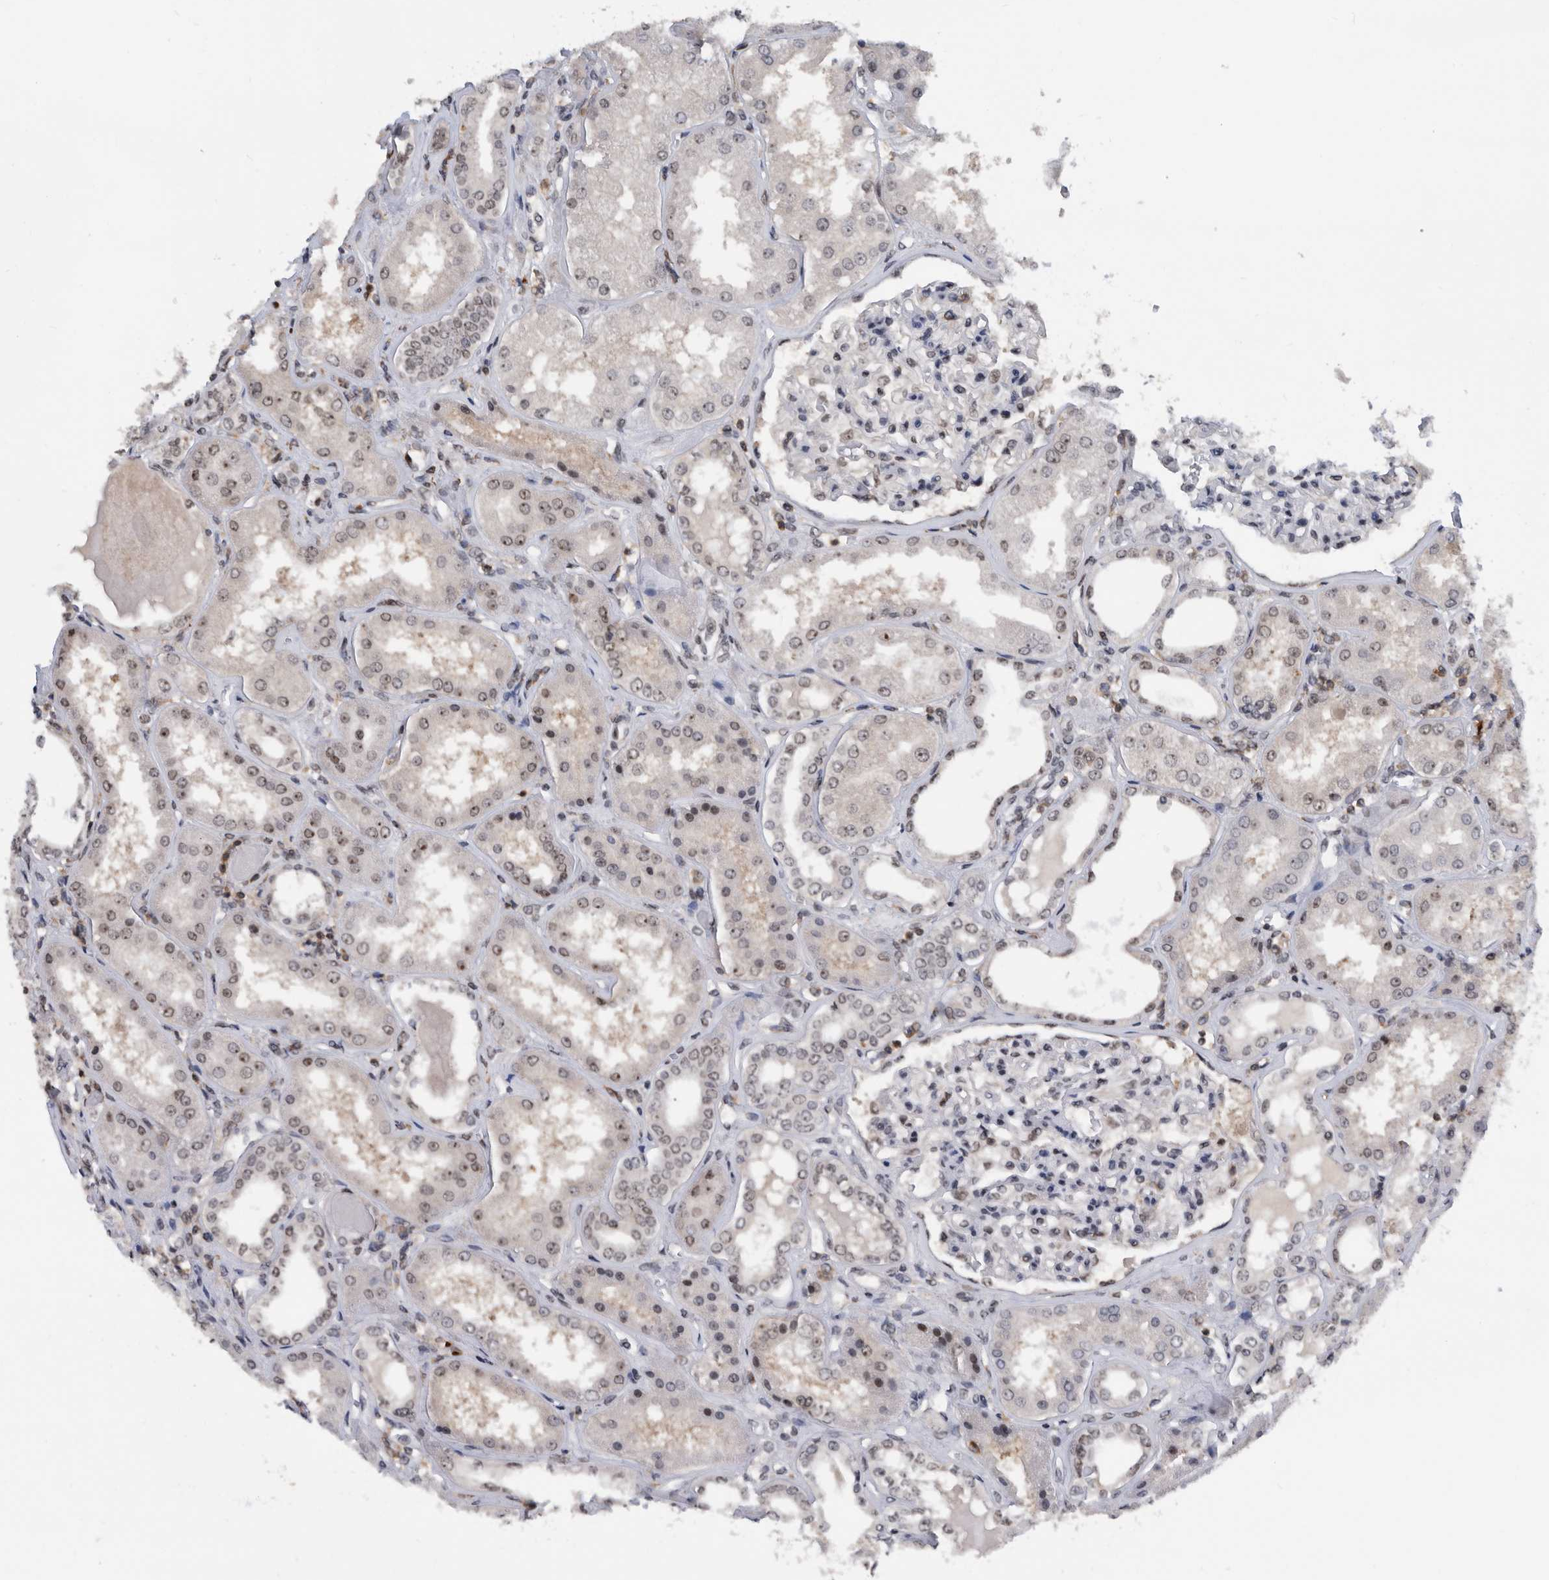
{"staining": {"intensity": "moderate", "quantity": "25%-75%", "location": "nuclear"}, "tissue": "kidney", "cell_type": "Cells in glomeruli", "image_type": "normal", "snomed": [{"axis": "morphology", "description": "Normal tissue, NOS"}, {"axis": "topography", "description": "Kidney"}], "caption": "The image shows staining of unremarkable kidney, revealing moderate nuclear protein staining (brown color) within cells in glomeruli.", "gene": "ZNF260", "patient": {"sex": "female", "age": 56}}